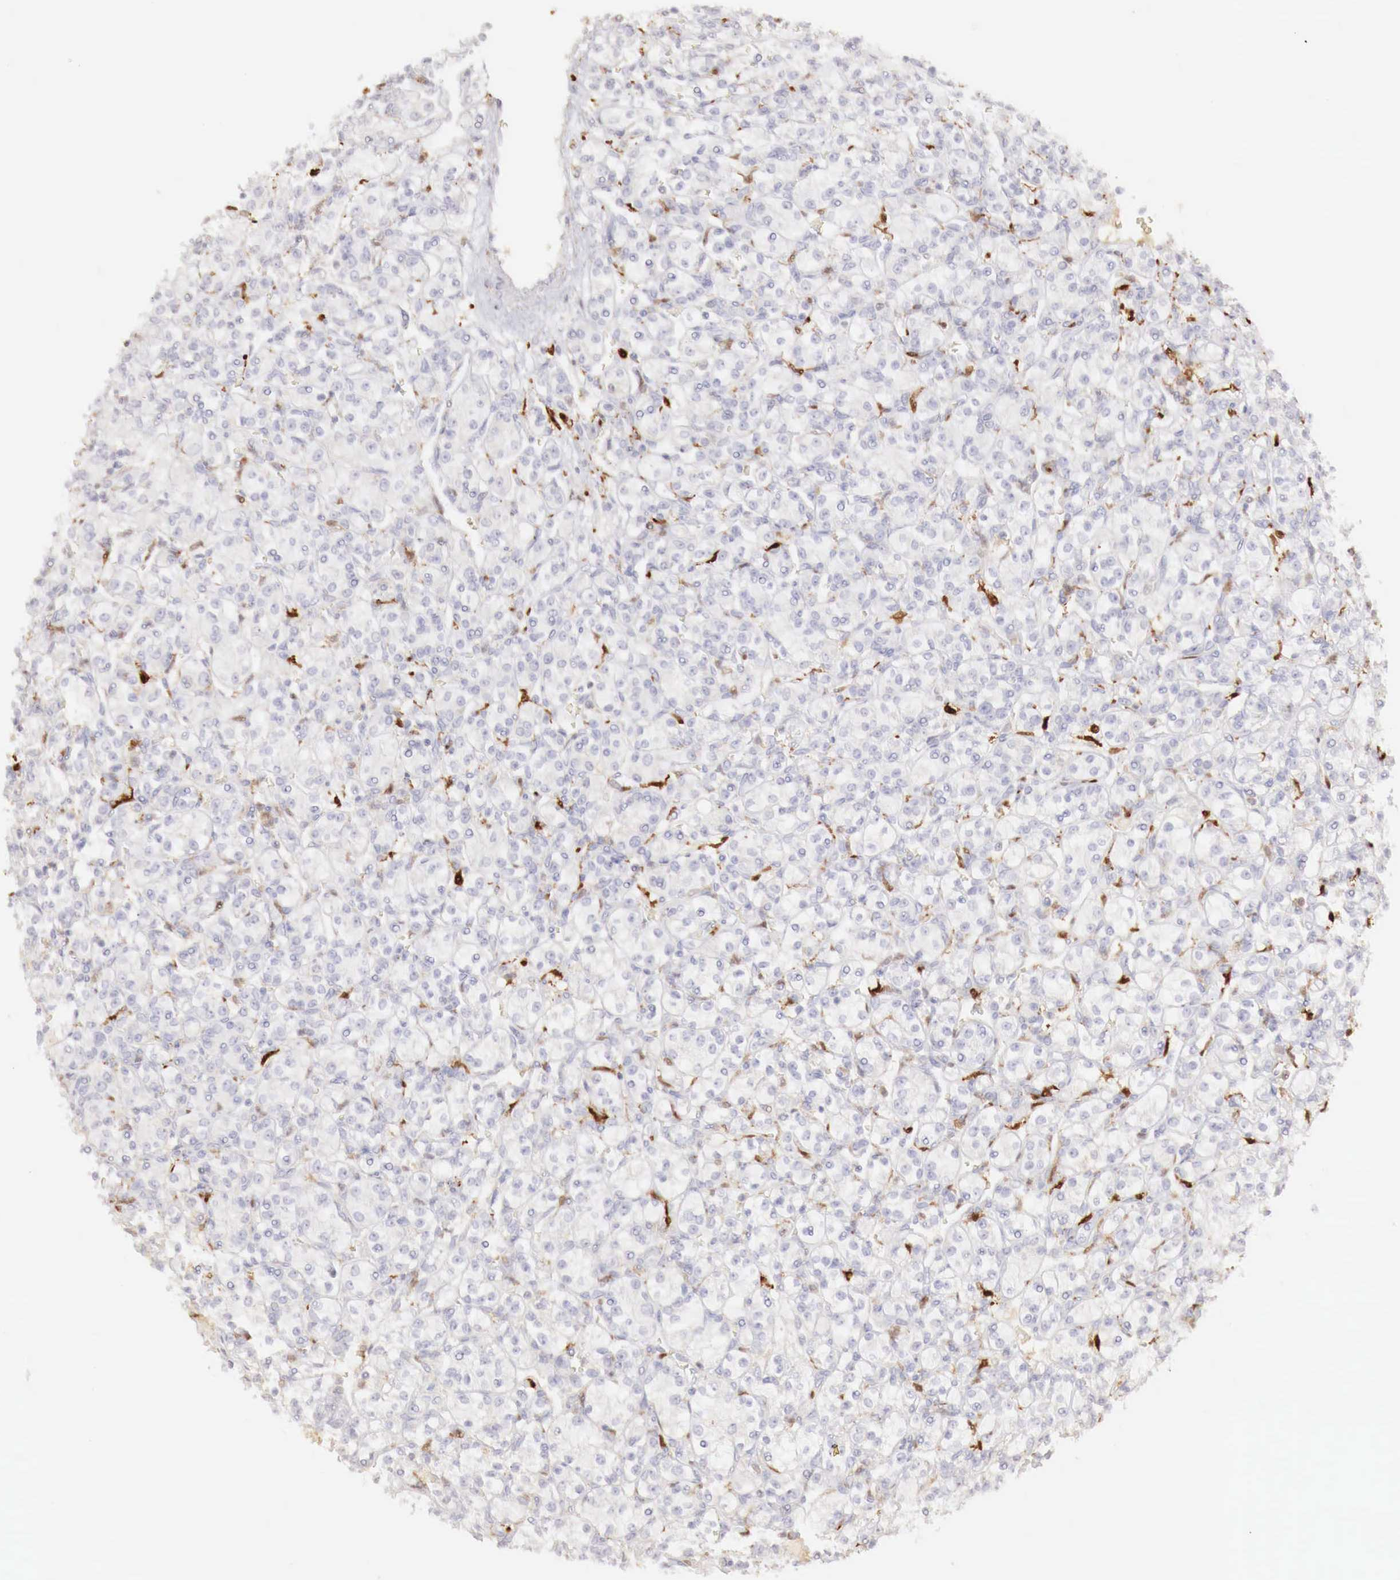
{"staining": {"intensity": "negative", "quantity": "none", "location": "none"}, "tissue": "renal cancer", "cell_type": "Tumor cells", "image_type": "cancer", "snomed": [{"axis": "morphology", "description": "Adenocarcinoma, NOS"}, {"axis": "topography", "description": "Kidney"}], "caption": "Tumor cells are negative for brown protein staining in adenocarcinoma (renal). The staining is performed using DAB (3,3'-diaminobenzidine) brown chromogen with nuclei counter-stained in using hematoxylin.", "gene": "RENBP", "patient": {"sex": "male", "age": 77}}